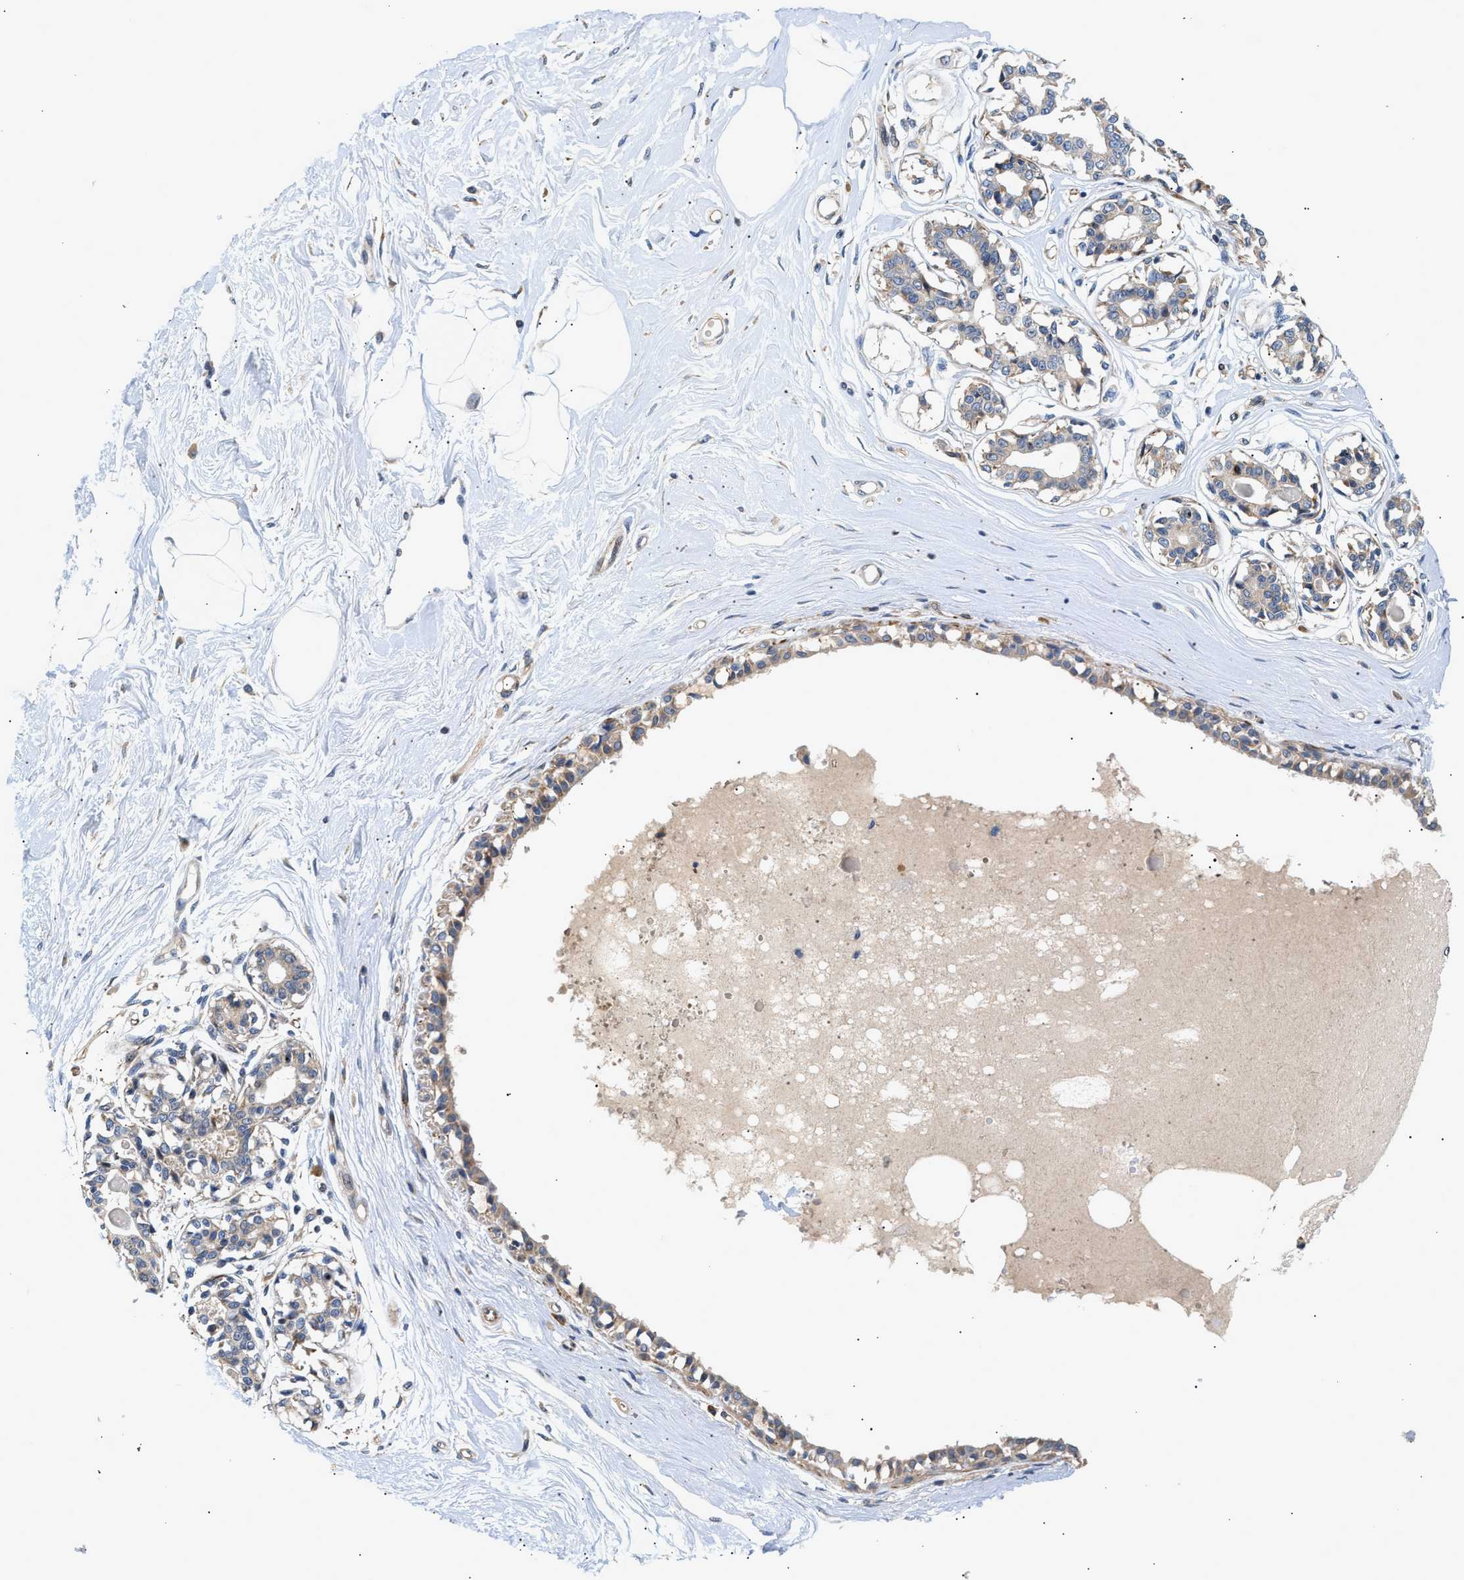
{"staining": {"intensity": "negative", "quantity": "none", "location": "none"}, "tissue": "breast", "cell_type": "Adipocytes", "image_type": "normal", "snomed": [{"axis": "morphology", "description": "Normal tissue, NOS"}, {"axis": "topography", "description": "Breast"}], "caption": "Immunohistochemistry (IHC) image of benign breast: human breast stained with DAB (3,3'-diaminobenzidine) displays no significant protein staining in adipocytes.", "gene": "IFT74", "patient": {"sex": "female", "age": 45}}